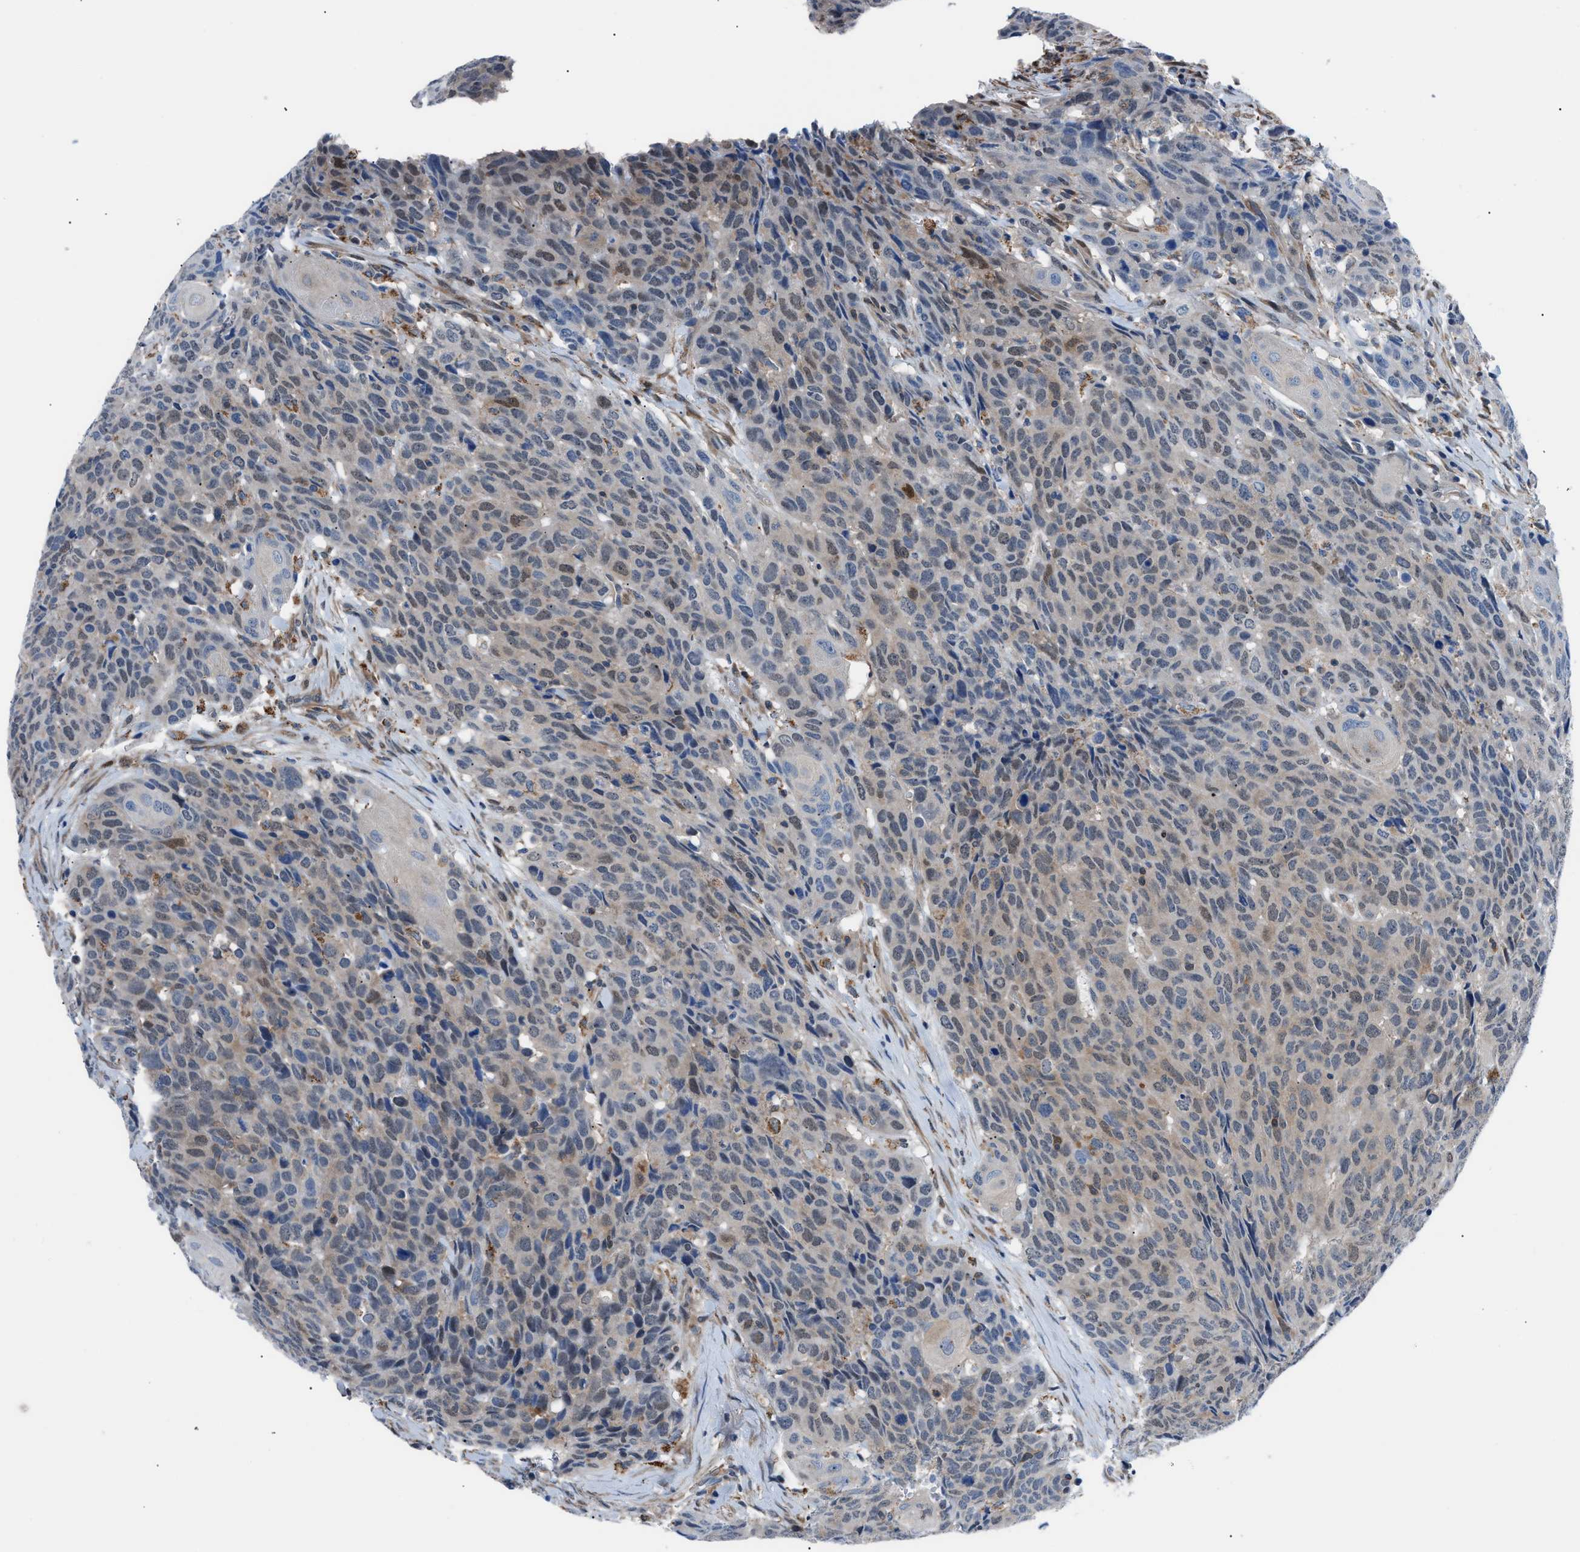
{"staining": {"intensity": "weak", "quantity": "25%-75%", "location": "cytoplasmic/membranous,nuclear"}, "tissue": "head and neck cancer", "cell_type": "Tumor cells", "image_type": "cancer", "snomed": [{"axis": "morphology", "description": "Squamous cell carcinoma, NOS"}, {"axis": "topography", "description": "Head-Neck"}], "caption": "This photomicrograph demonstrates immunohistochemistry staining of head and neck squamous cell carcinoma, with low weak cytoplasmic/membranous and nuclear expression in approximately 25%-75% of tumor cells.", "gene": "TMEM45B", "patient": {"sex": "male", "age": 66}}